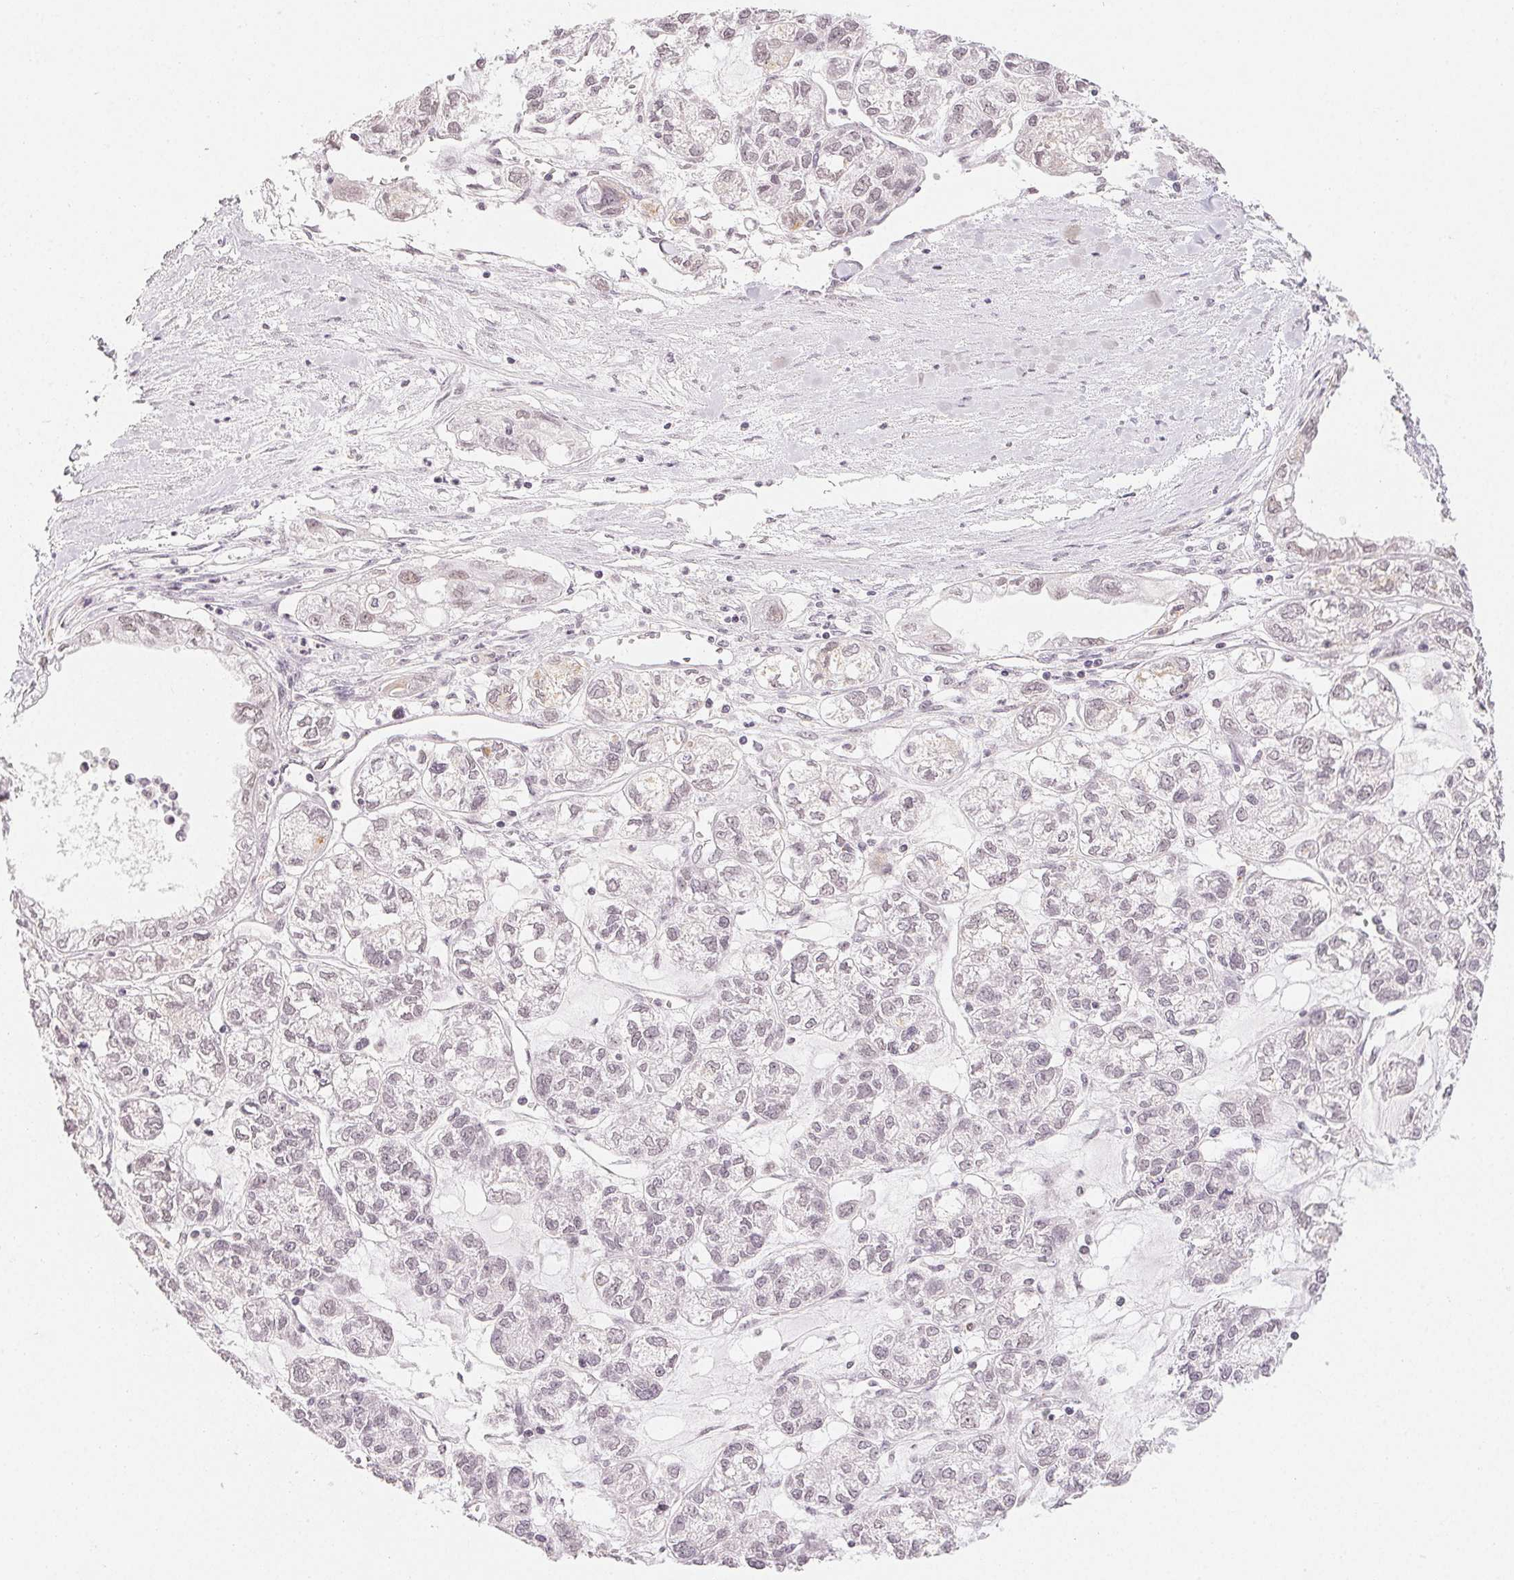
{"staining": {"intensity": "negative", "quantity": "none", "location": "none"}, "tissue": "ovarian cancer", "cell_type": "Tumor cells", "image_type": "cancer", "snomed": [{"axis": "morphology", "description": "Carcinoma, endometroid"}, {"axis": "topography", "description": "Ovary"}], "caption": "This photomicrograph is of ovarian cancer (endometroid carcinoma) stained with immunohistochemistry (IHC) to label a protein in brown with the nuclei are counter-stained blue. There is no expression in tumor cells.", "gene": "NXF3", "patient": {"sex": "female", "age": 64}}